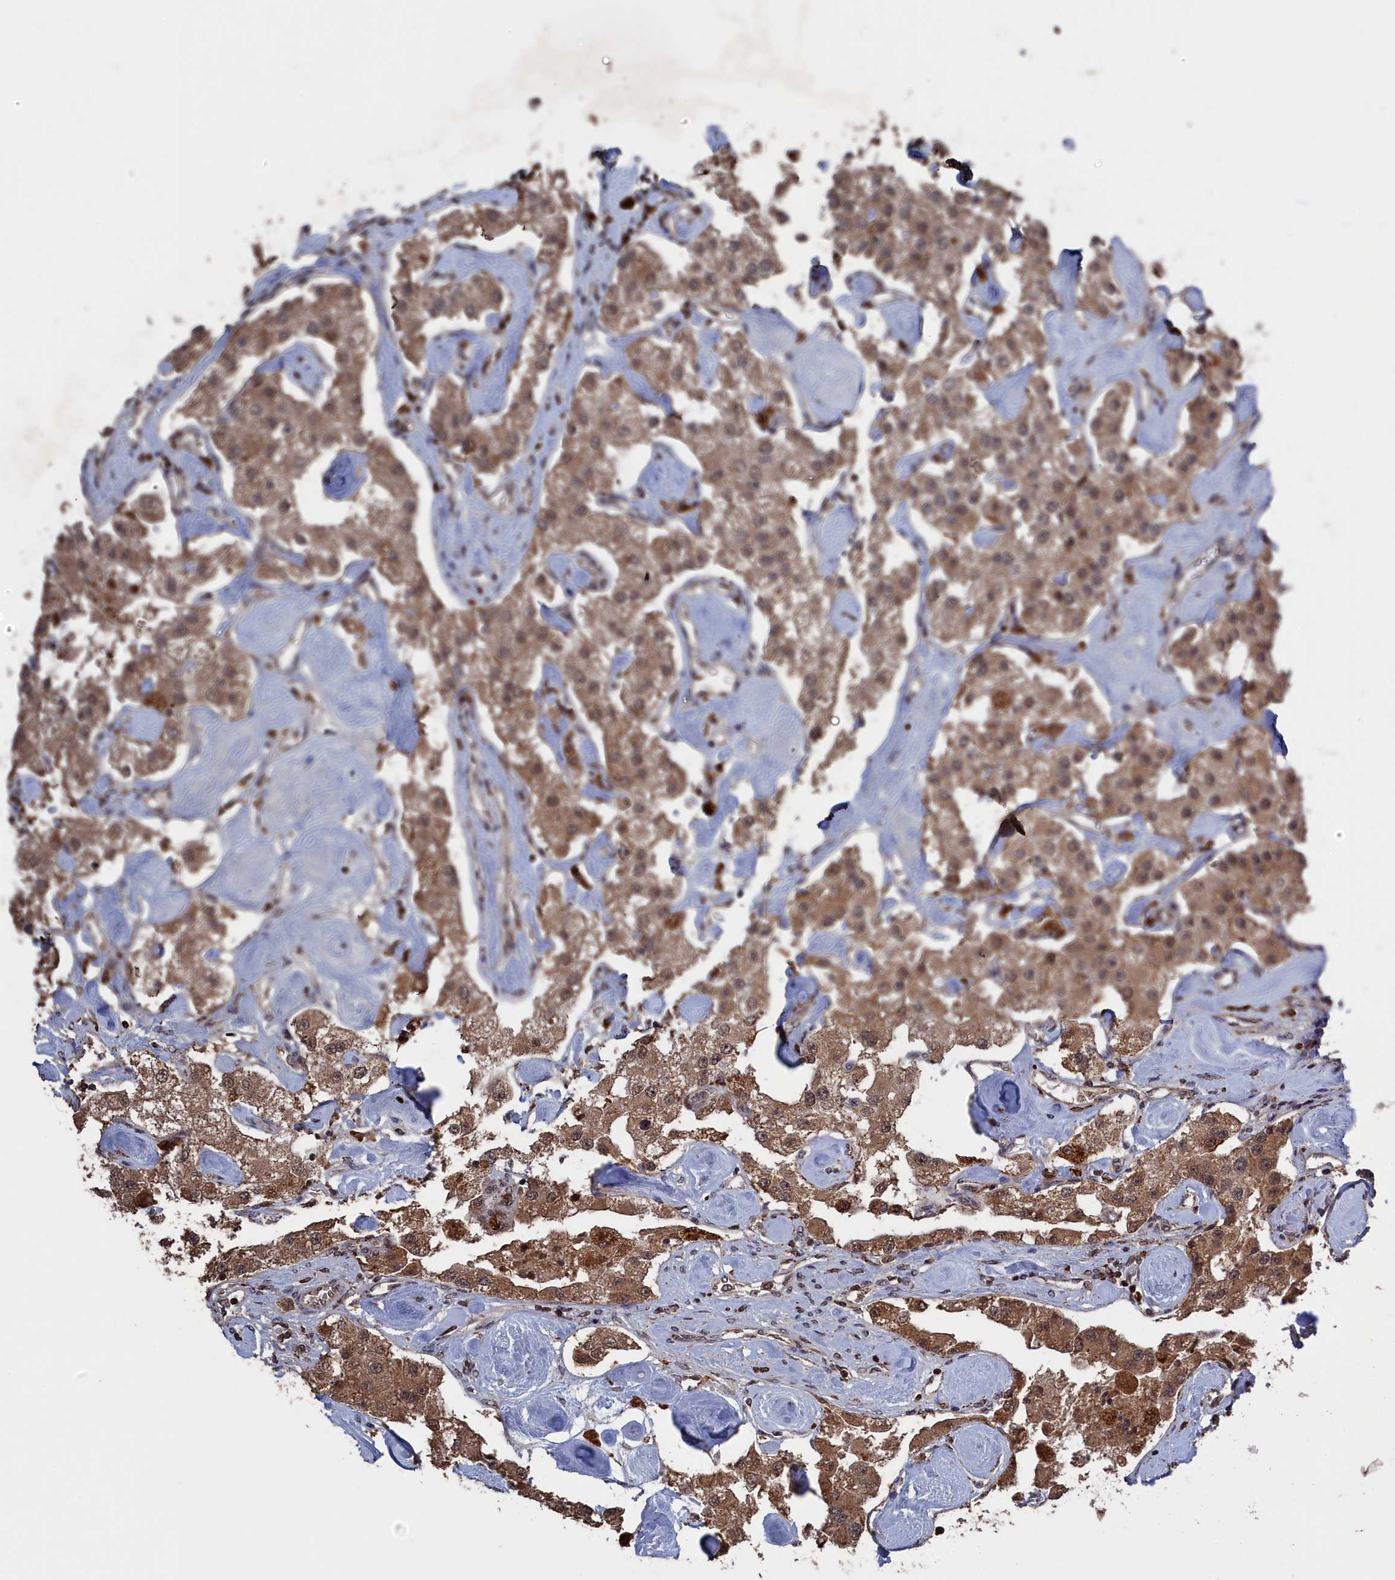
{"staining": {"intensity": "moderate", "quantity": ">75%", "location": "cytoplasmic/membranous,nuclear"}, "tissue": "carcinoid", "cell_type": "Tumor cells", "image_type": "cancer", "snomed": [{"axis": "morphology", "description": "Carcinoid, malignant, NOS"}, {"axis": "topography", "description": "Pancreas"}], "caption": "Carcinoid stained with a brown dye exhibits moderate cytoplasmic/membranous and nuclear positive staining in about >75% of tumor cells.", "gene": "CEACAM21", "patient": {"sex": "male", "age": 41}}